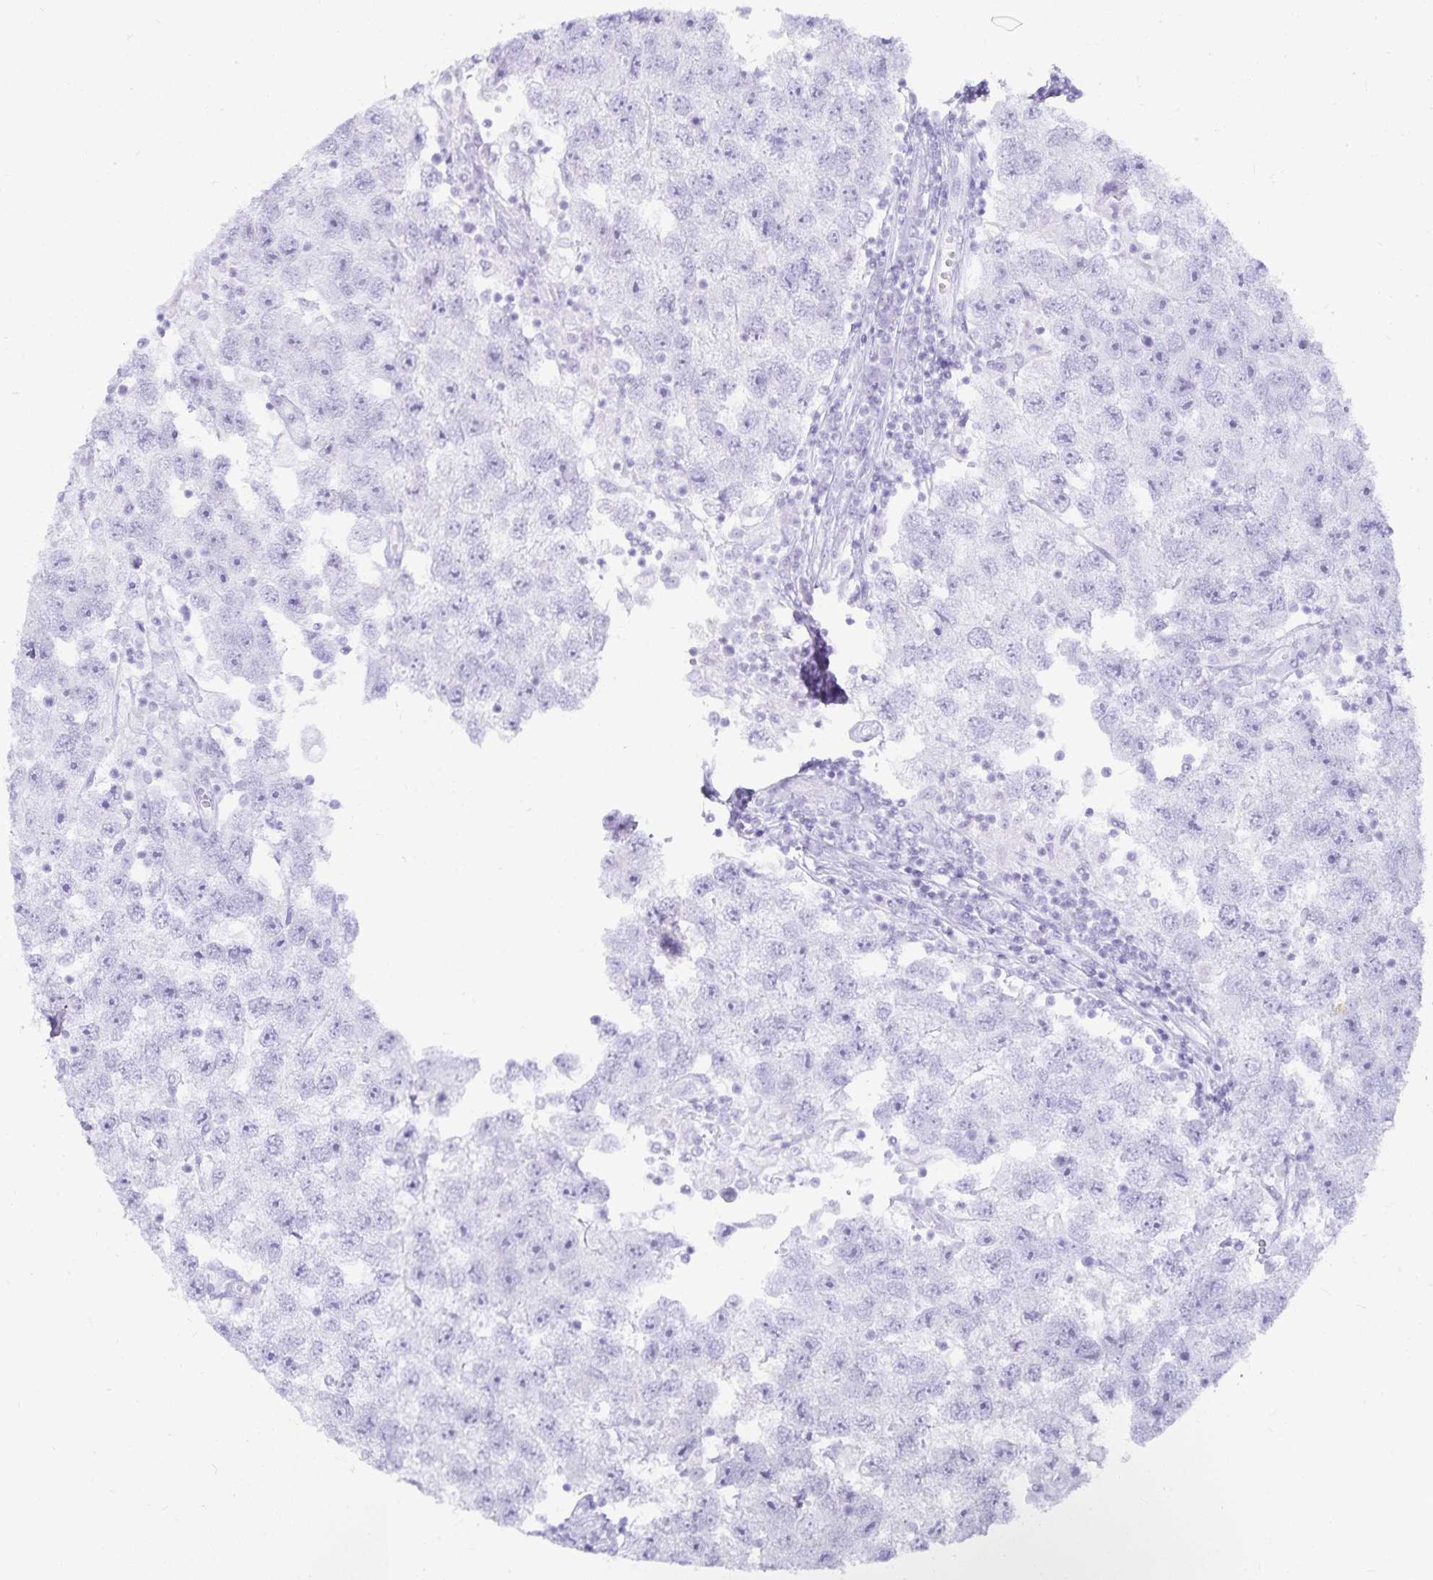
{"staining": {"intensity": "negative", "quantity": "none", "location": "none"}, "tissue": "testis cancer", "cell_type": "Tumor cells", "image_type": "cancer", "snomed": [{"axis": "morphology", "description": "Seminoma, NOS"}, {"axis": "topography", "description": "Testis"}], "caption": "This histopathology image is of seminoma (testis) stained with immunohistochemistry to label a protein in brown with the nuclei are counter-stained blue. There is no positivity in tumor cells.", "gene": "GP2", "patient": {"sex": "male", "age": 26}}